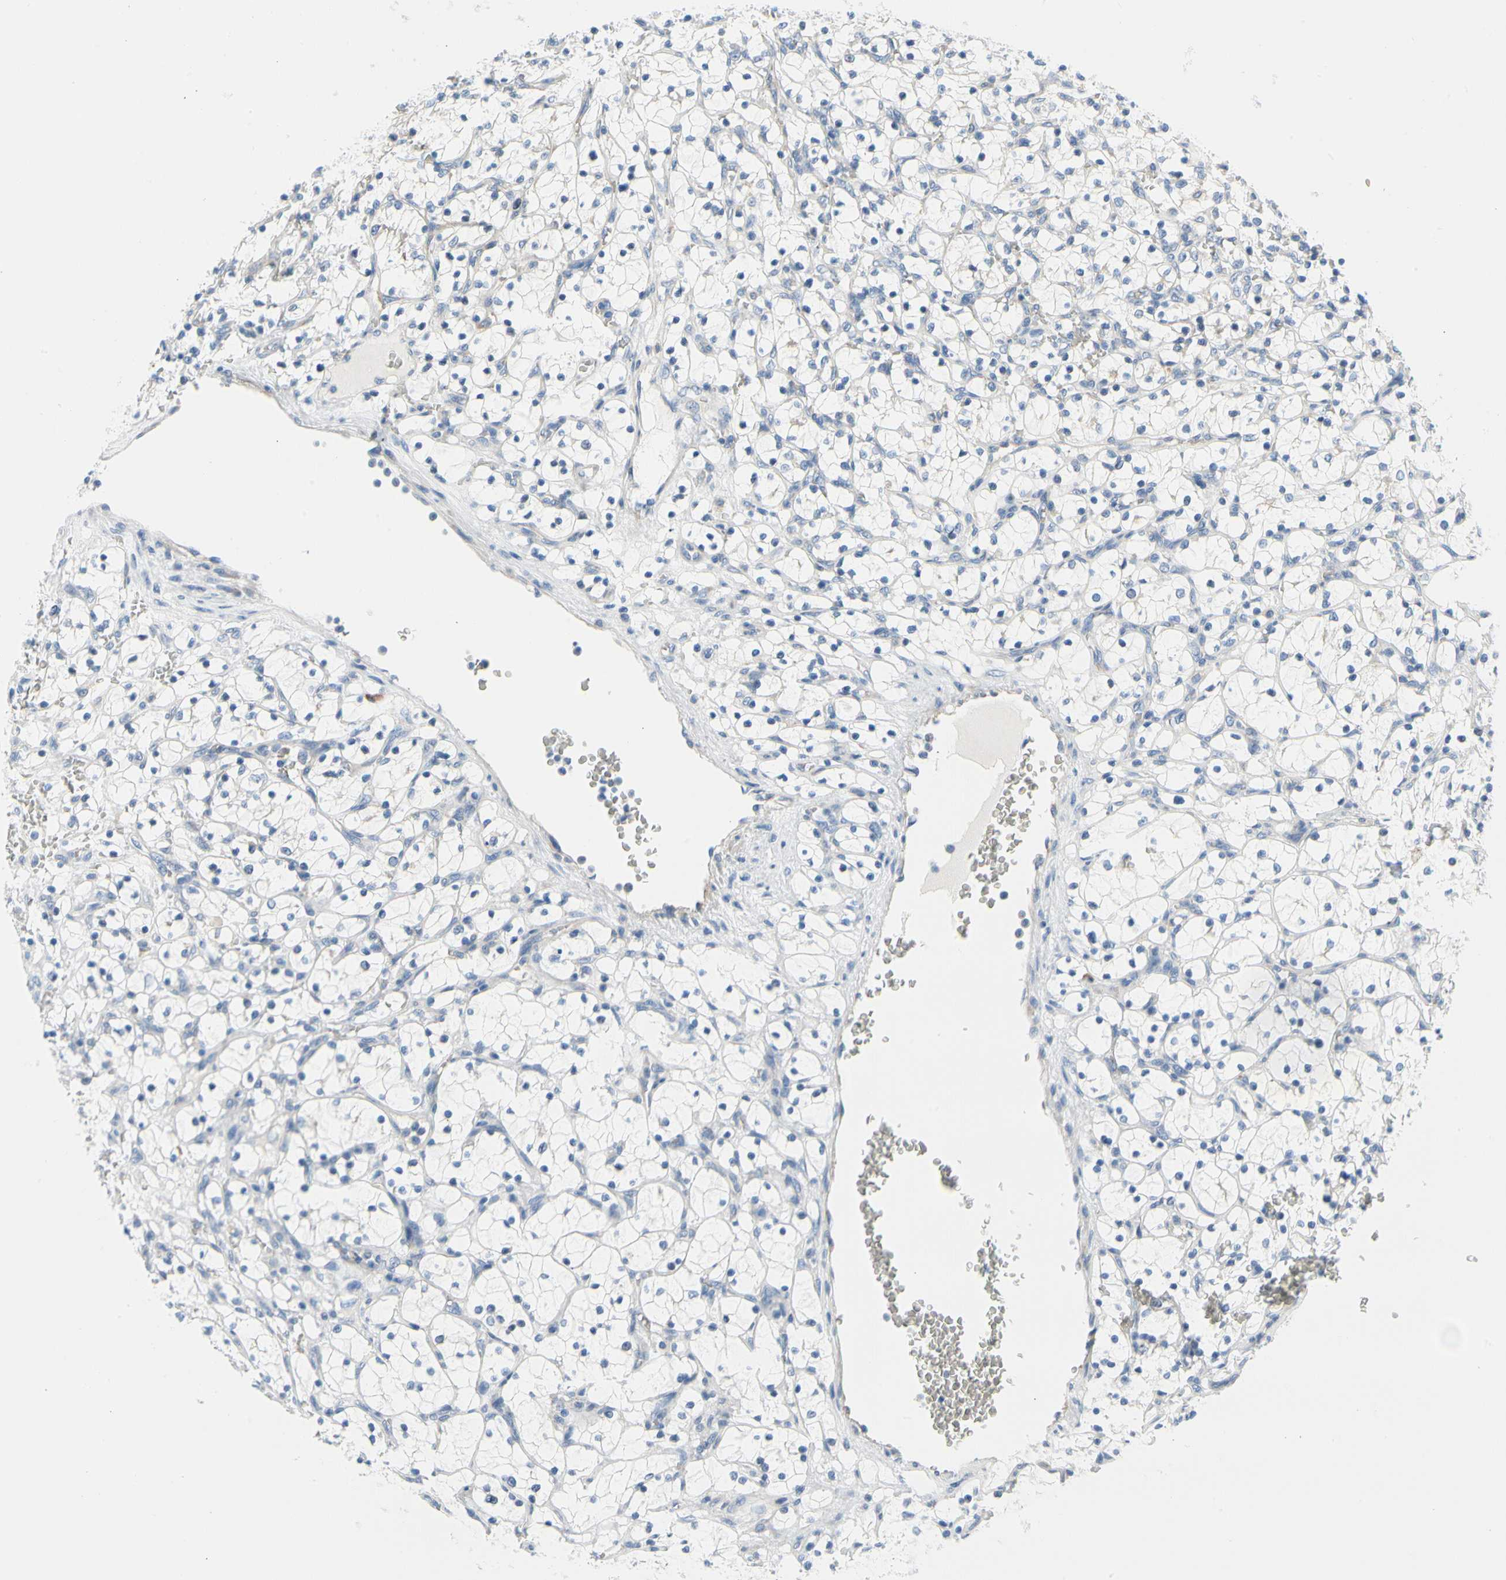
{"staining": {"intensity": "negative", "quantity": "none", "location": "none"}, "tissue": "renal cancer", "cell_type": "Tumor cells", "image_type": "cancer", "snomed": [{"axis": "morphology", "description": "Adenocarcinoma, NOS"}, {"axis": "topography", "description": "Kidney"}], "caption": "Tumor cells are negative for brown protein staining in renal cancer (adenocarcinoma). (DAB (3,3'-diaminobenzidine) immunohistochemistry (IHC), high magnification).", "gene": "STXBP1", "patient": {"sex": "female", "age": 69}}